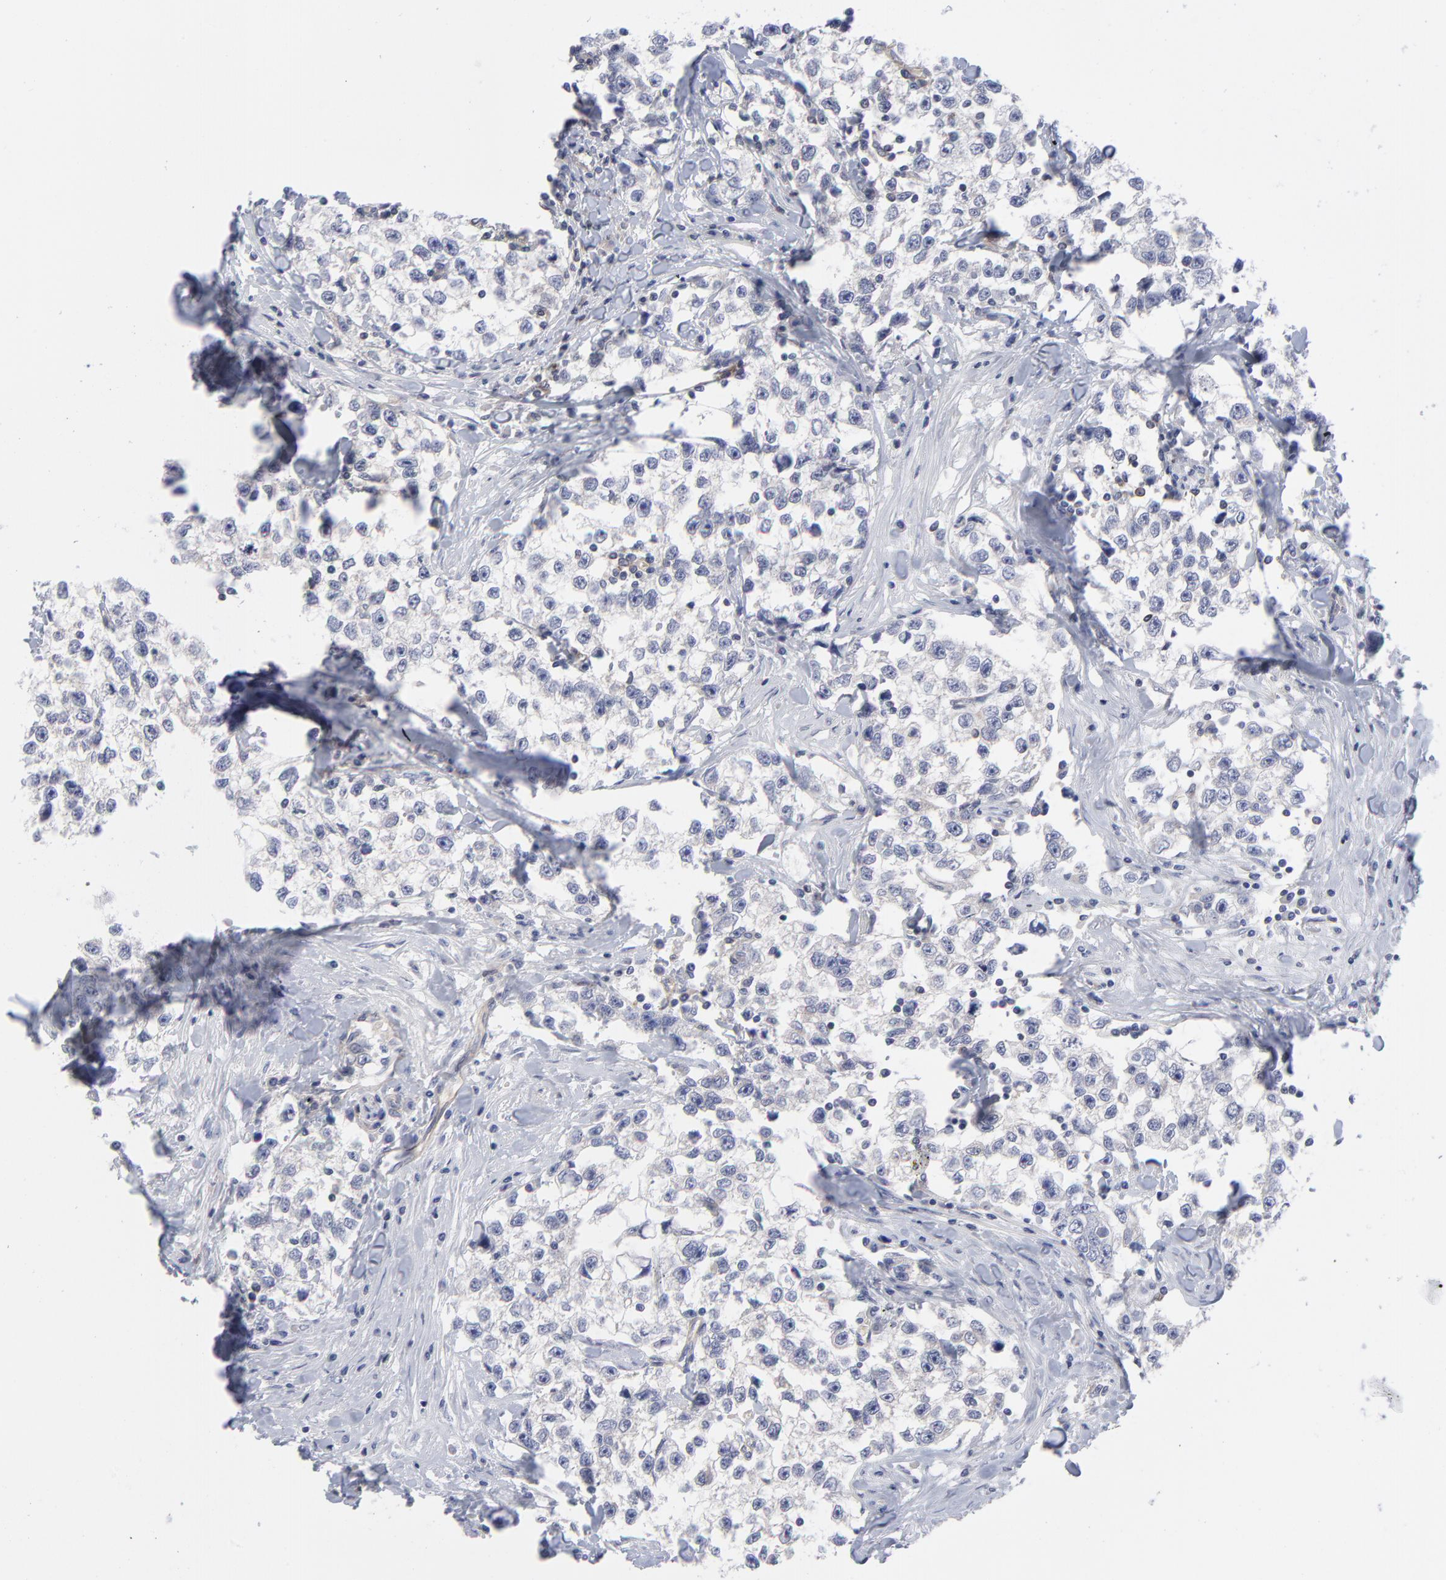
{"staining": {"intensity": "negative", "quantity": "none", "location": "none"}, "tissue": "testis cancer", "cell_type": "Tumor cells", "image_type": "cancer", "snomed": [{"axis": "morphology", "description": "Seminoma, NOS"}, {"axis": "morphology", "description": "Carcinoma, Embryonal, NOS"}, {"axis": "topography", "description": "Testis"}], "caption": "DAB immunohistochemical staining of testis seminoma demonstrates no significant positivity in tumor cells.", "gene": "NFKBIA", "patient": {"sex": "male", "age": 30}}